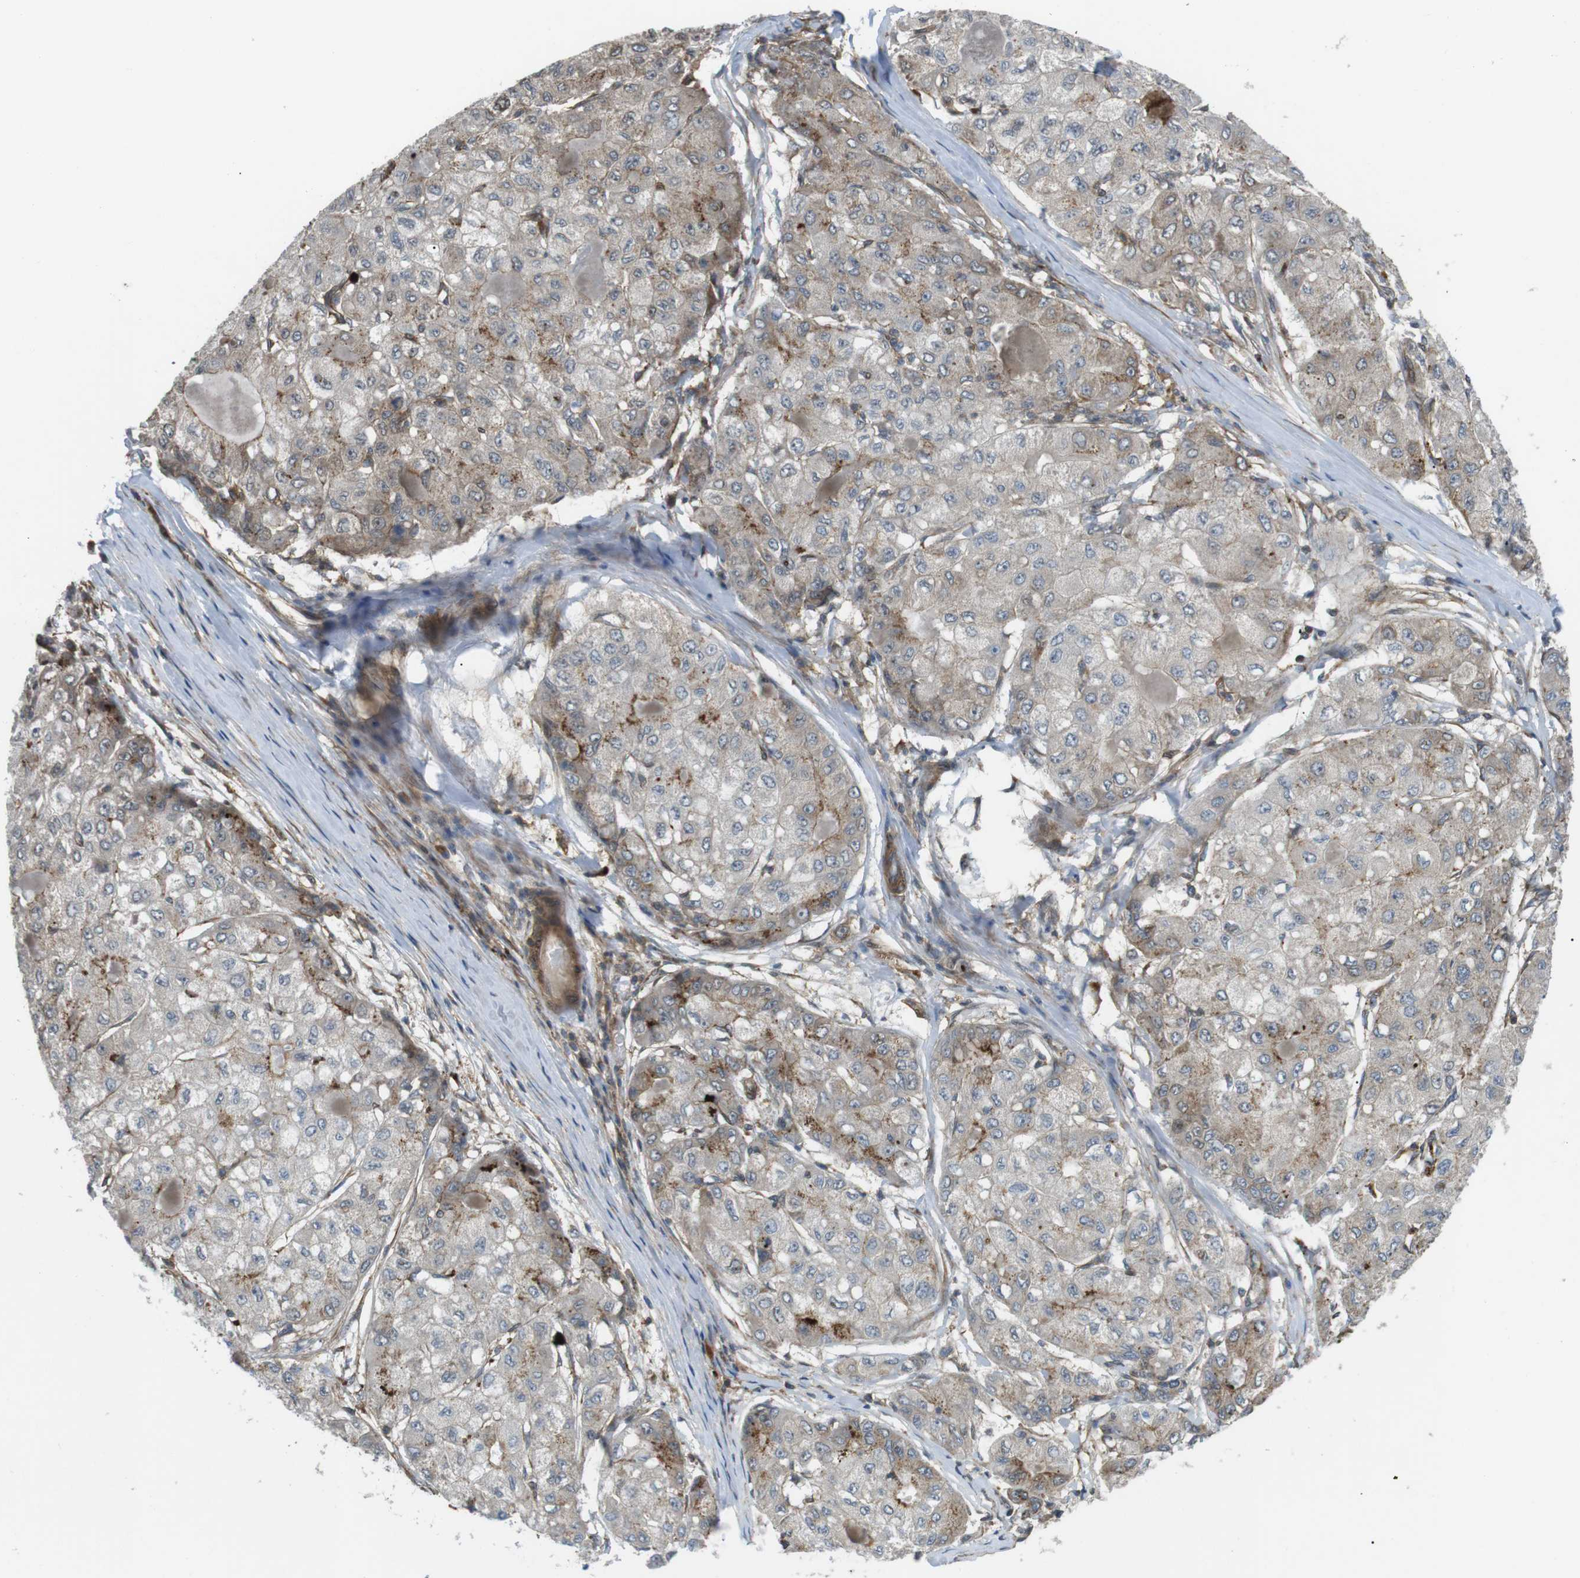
{"staining": {"intensity": "weak", "quantity": "25%-75%", "location": "cytoplasmic/membranous"}, "tissue": "liver cancer", "cell_type": "Tumor cells", "image_type": "cancer", "snomed": [{"axis": "morphology", "description": "Carcinoma, Hepatocellular, NOS"}, {"axis": "topography", "description": "Liver"}], "caption": "Hepatocellular carcinoma (liver) stained with a protein marker reveals weak staining in tumor cells.", "gene": "KANK2", "patient": {"sex": "male", "age": 80}}